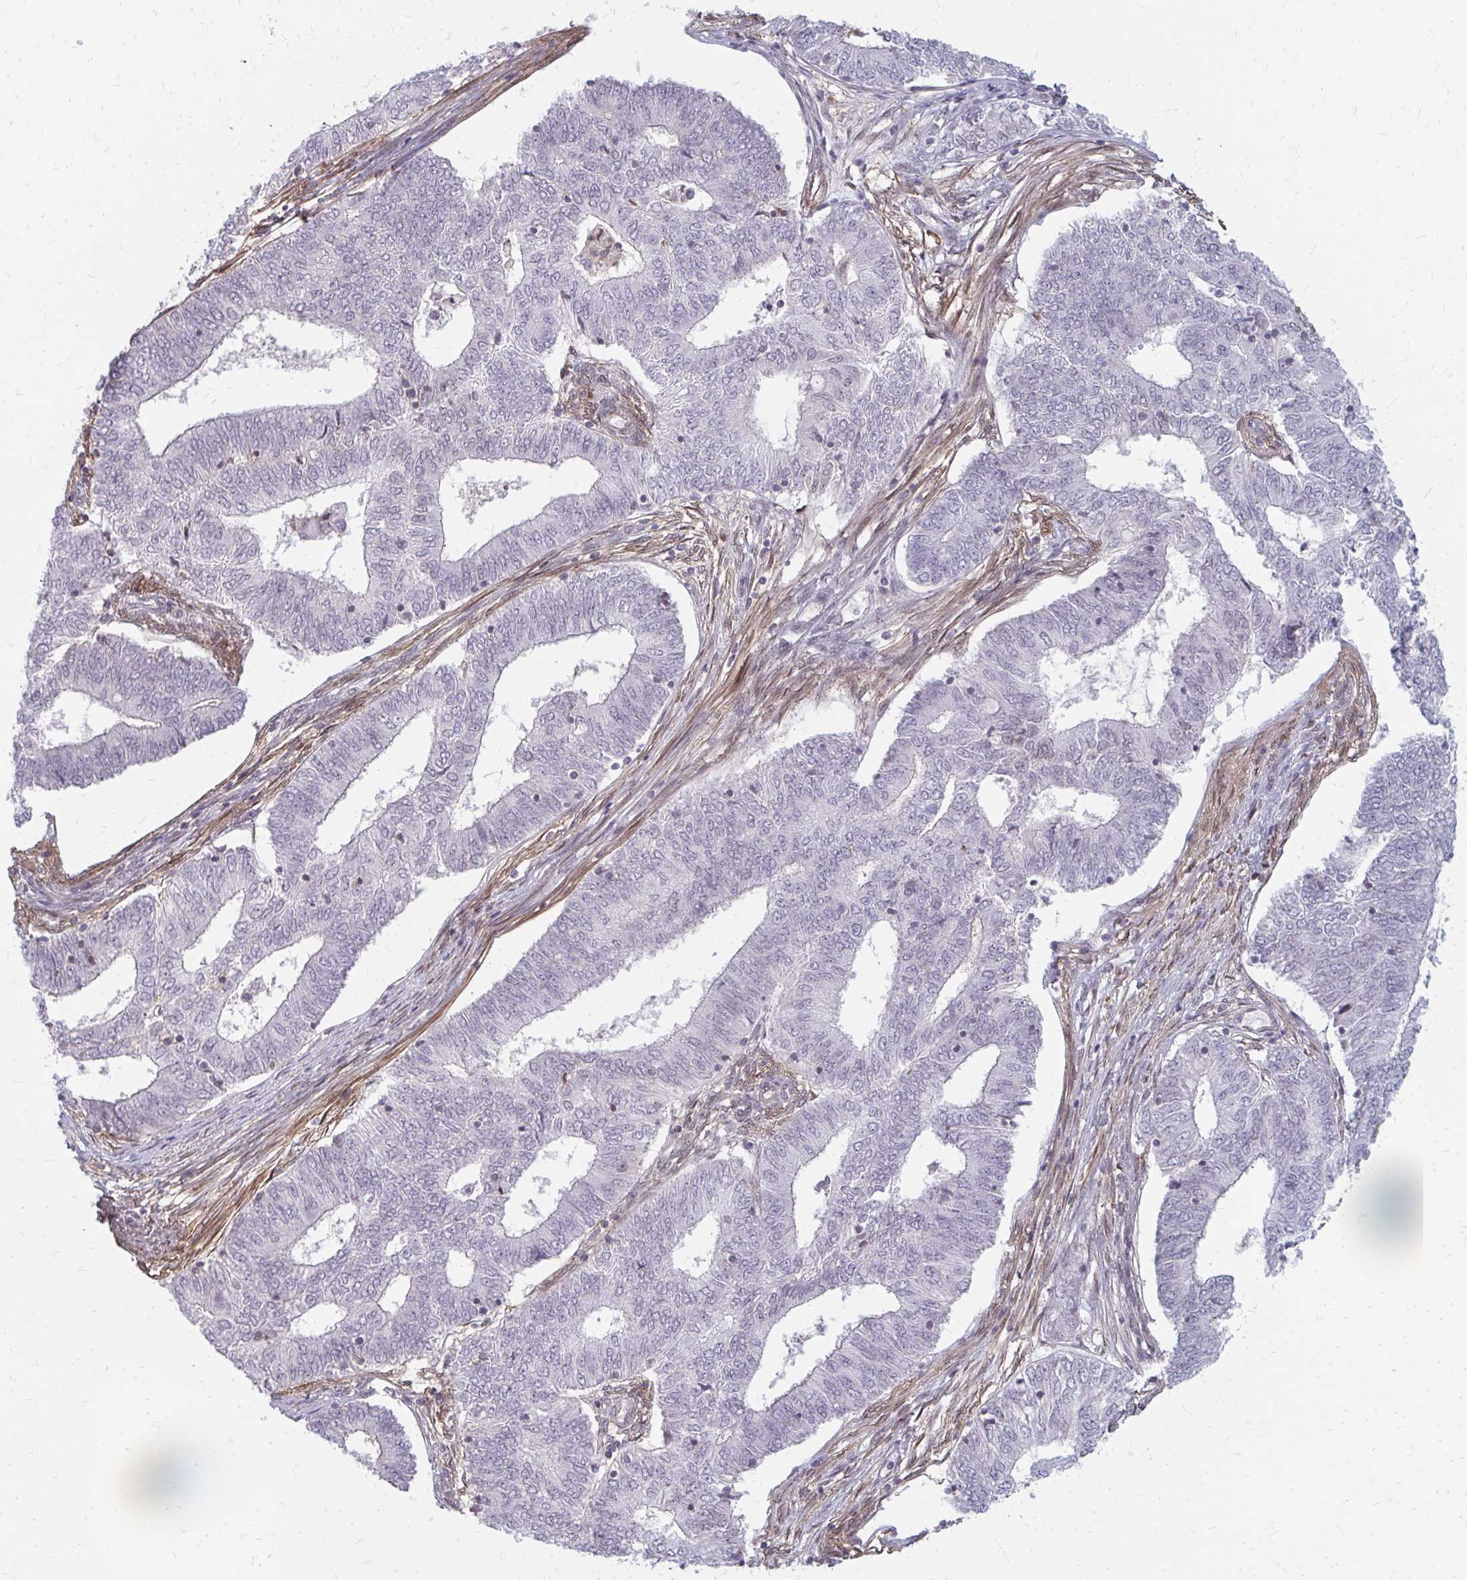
{"staining": {"intensity": "negative", "quantity": "none", "location": "none"}, "tissue": "endometrial cancer", "cell_type": "Tumor cells", "image_type": "cancer", "snomed": [{"axis": "morphology", "description": "Adenocarcinoma, NOS"}, {"axis": "topography", "description": "Endometrium"}], "caption": "Immunohistochemistry (IHC) image of neoplastic tissue: endometrial cancer (adenocarcinoma) stained with DAB shows no significant protein positivity in tumor cells.", "gene": "GPC5", "patient": {"sex": "female", "age": 62}}